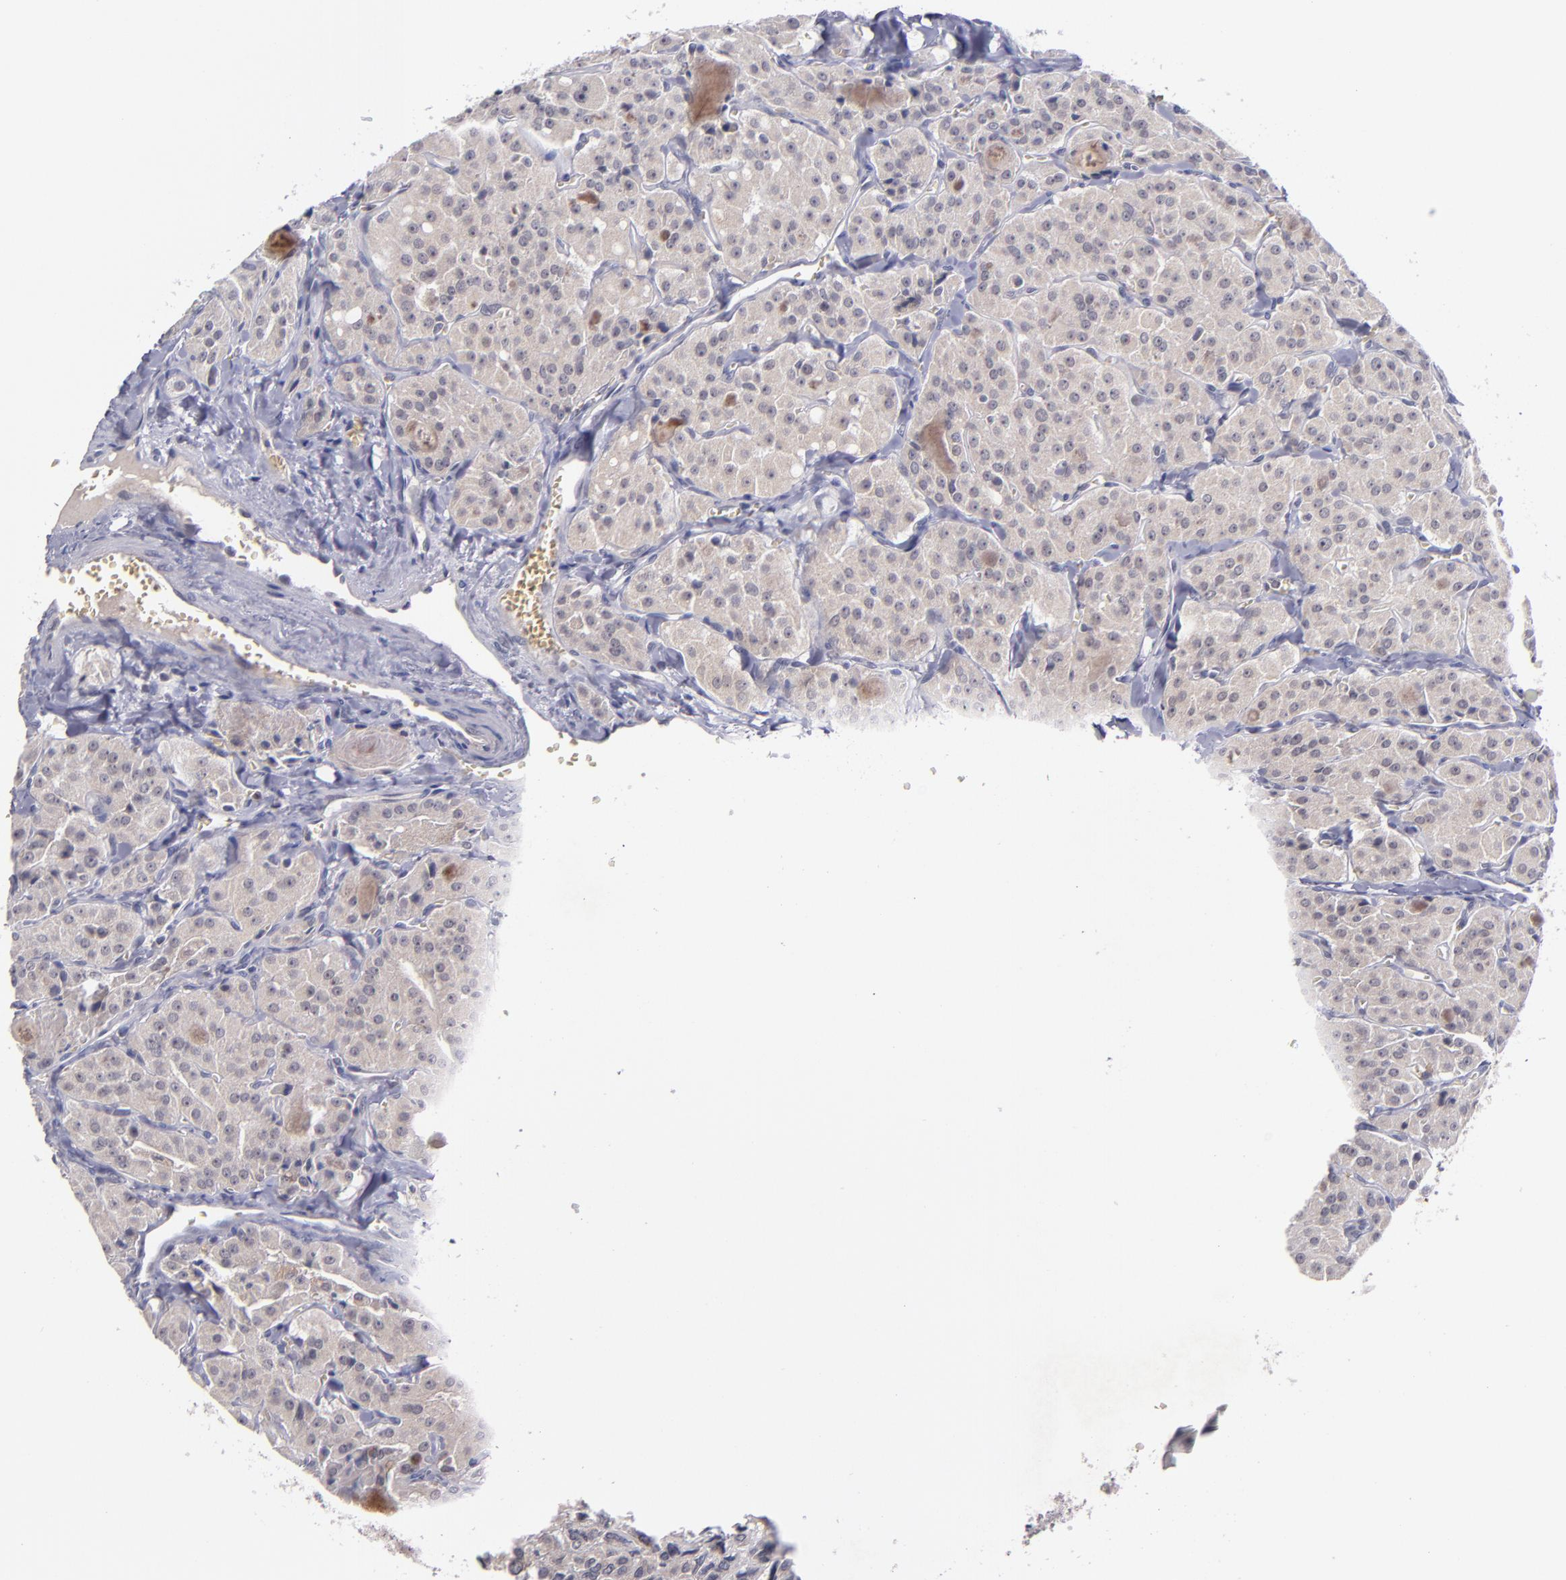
{"staining": {"intensity": "weak", "quantity": "<25%", "location": "nuclear"}, "tissue": "thyroid cancer", "cell_type": "Tumor cells", "image_type": "cancer", "snomed": [{"axis": "morphology", "description": "Carcinoma, NOS"}, {"axis": "topography", "description": "Thyroid gland"}], "caption": "Human thyroid carcinoma stained for a protein using immunohistochemistry shows no expression in tumor cells.", "gene": "CDC7", "patient": {"sex": "male", "age": 76}}